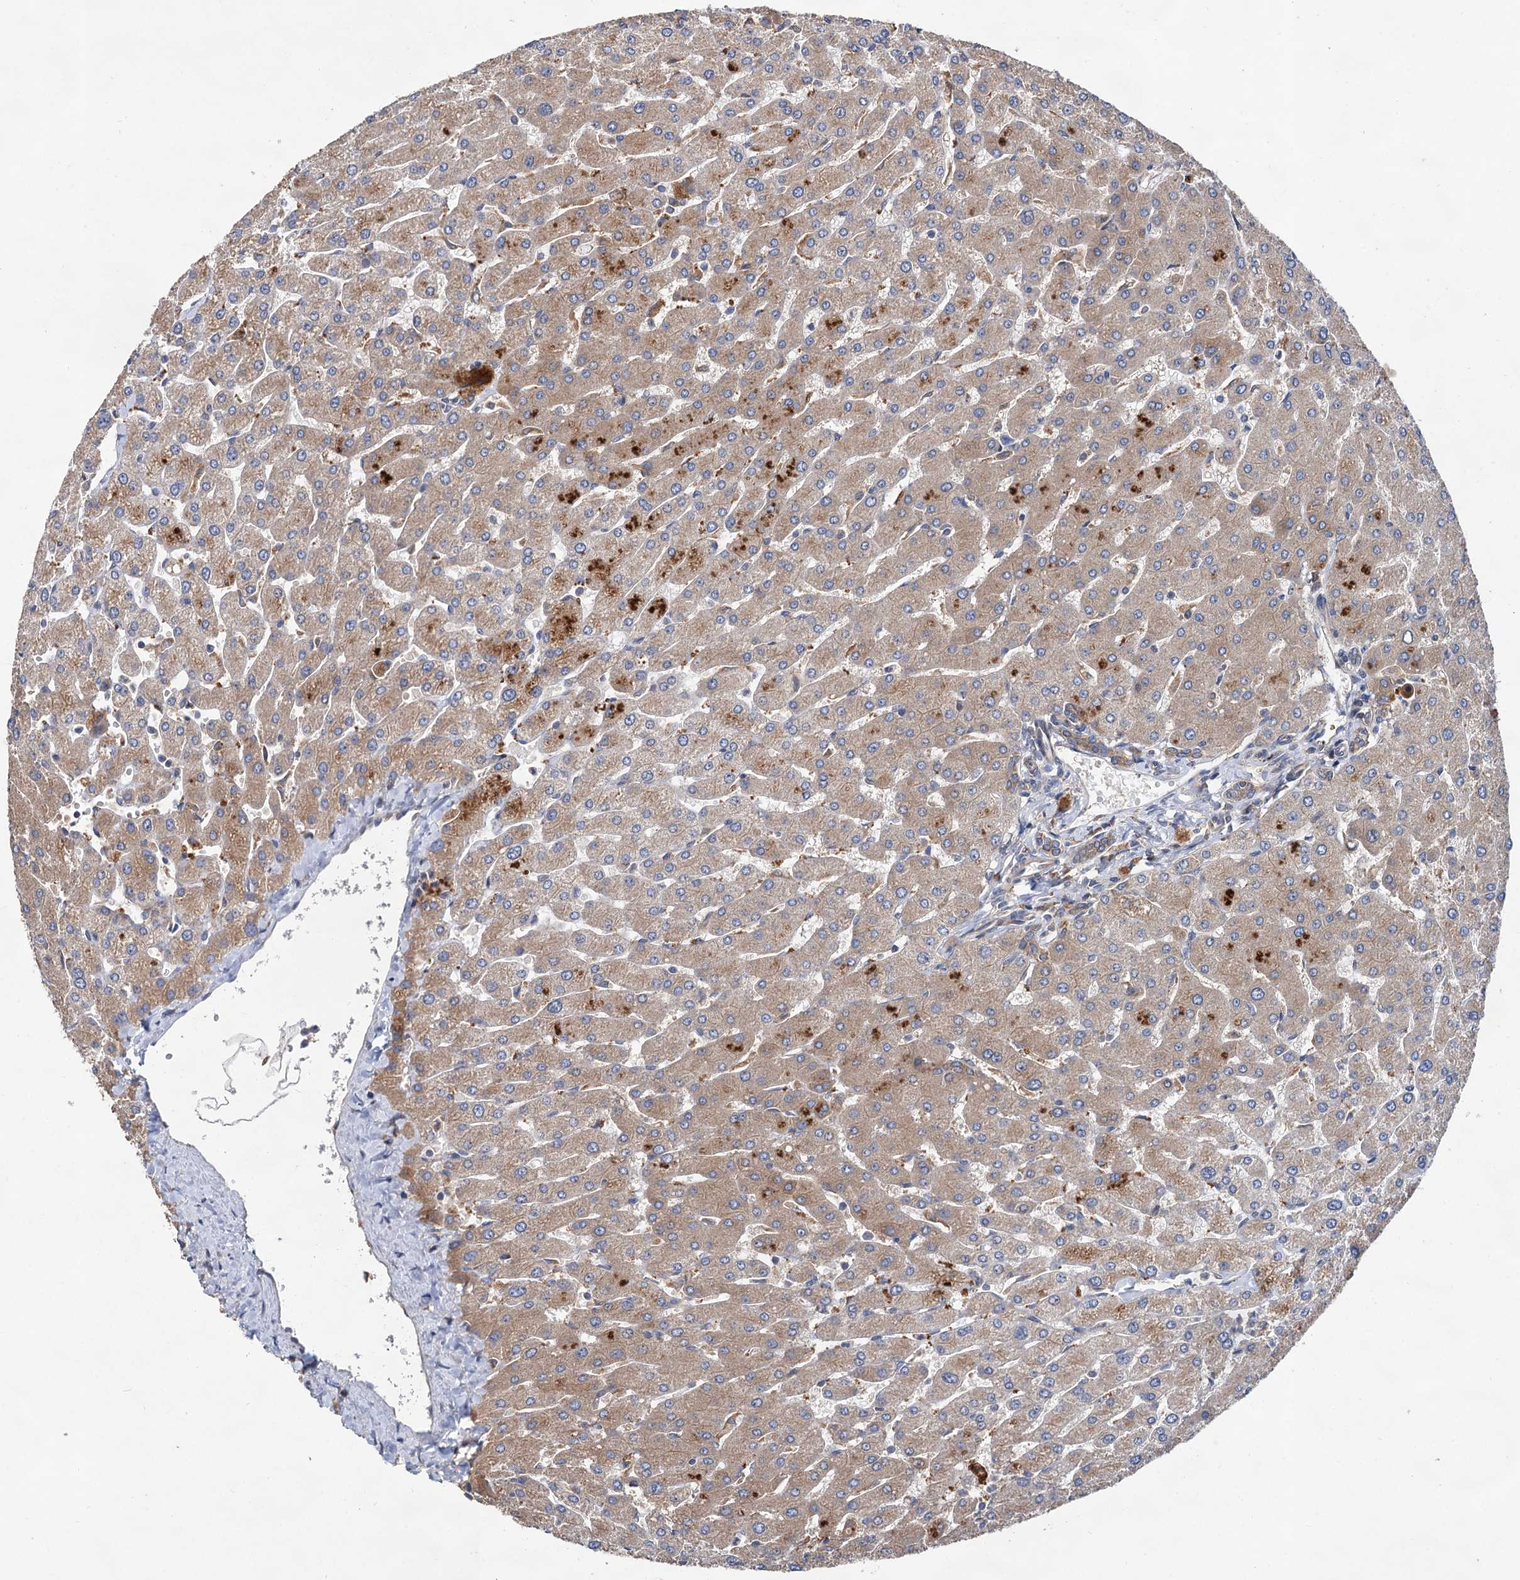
{"staining": {"intensity": "weak", "quantity": ">75%", "location": "cytoplasmic/membranous"}, "tissue": "liver", "cell_type": "Cholangiocytes", "image_type": "normal", "snomed": [{"axis": "morphology", "description": "Normal tissue, NOS"}, {"axis": "topography", "description": "Liver"}], "caption": "Human liver stained with a brown dye exhibits weak cytoplasmic/membranous positive staining in approximately >75% of cholangiocytes.", "gene": "NAA25", "patient": {"sex": "male", "age": 55}}